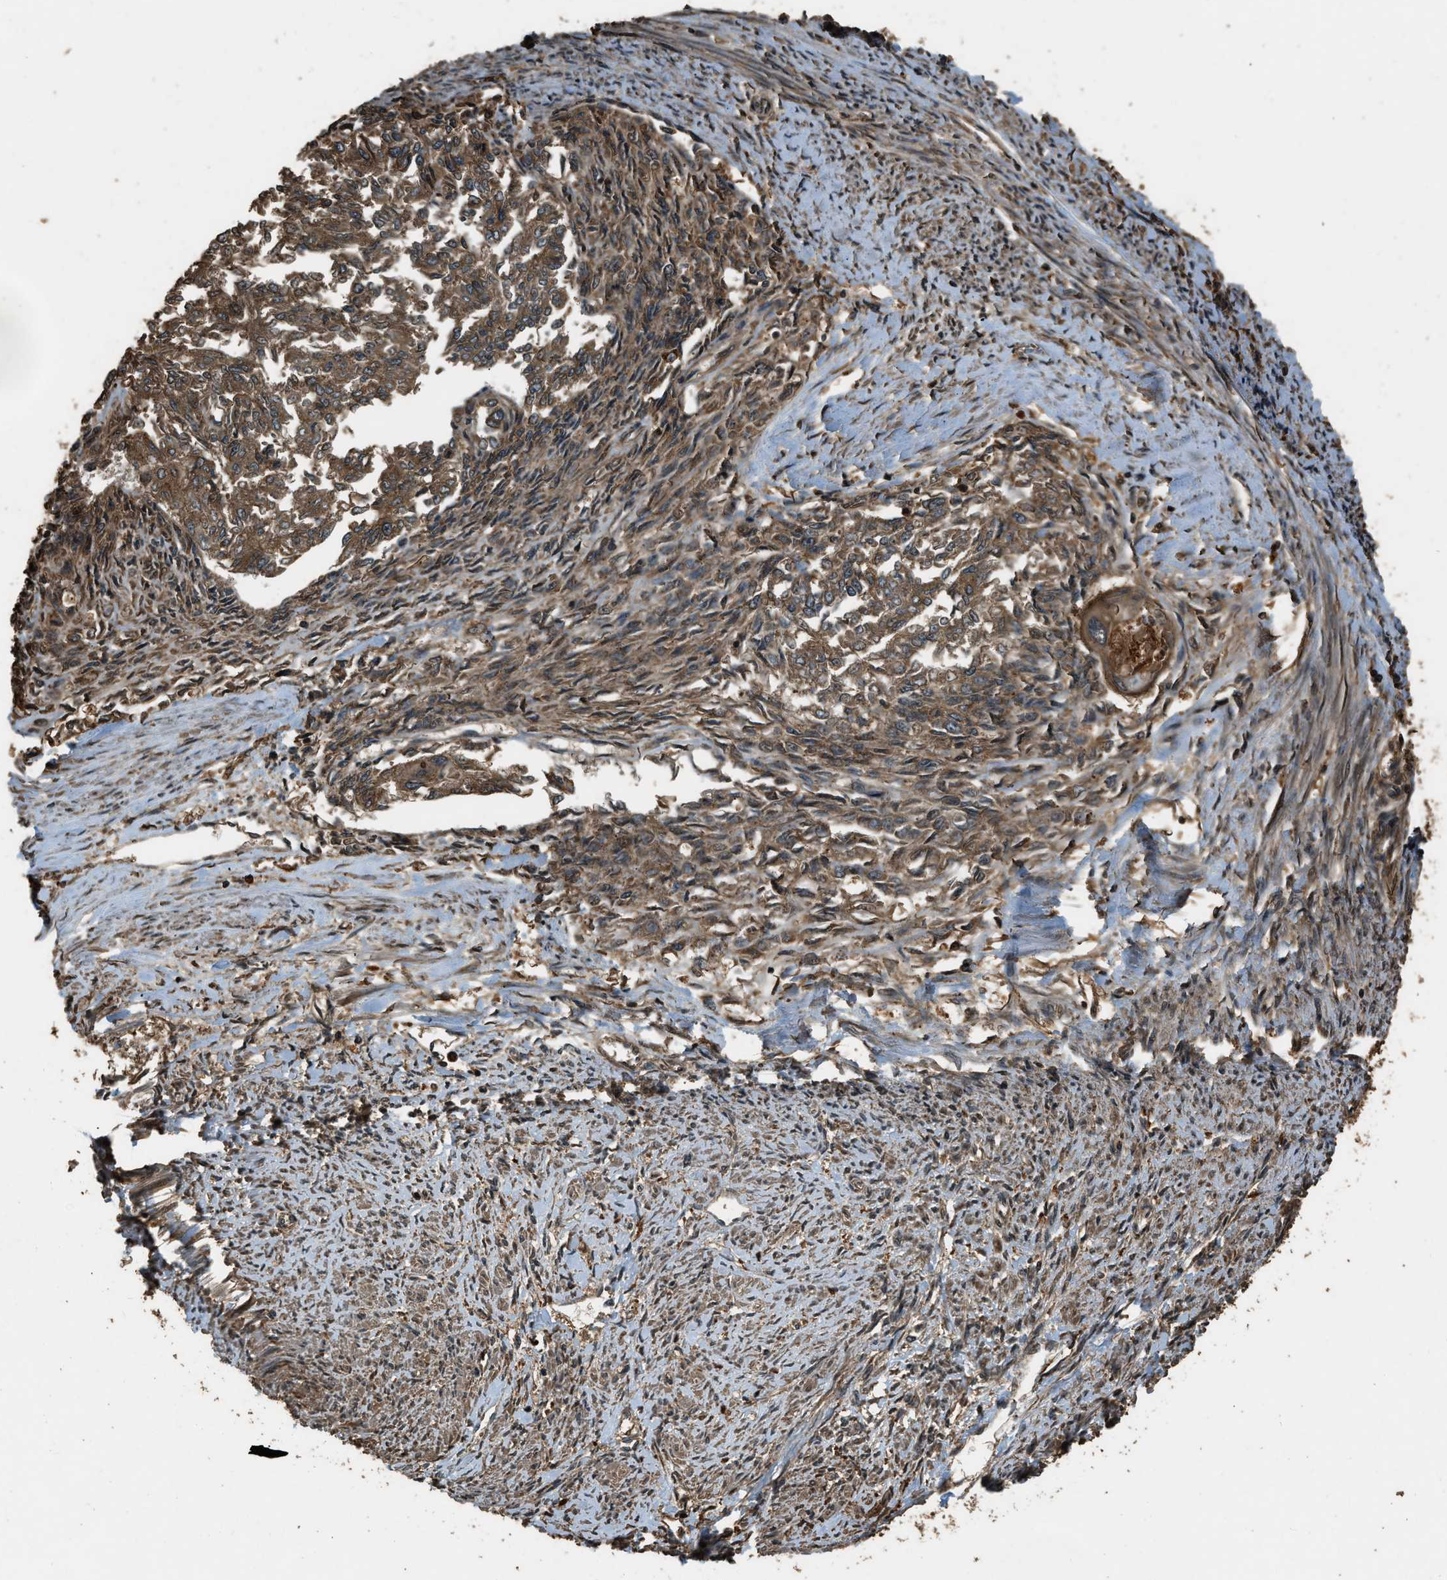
{"staining": {"intensity": "moderate", "quantity": ">75%", "location": "cytoplasmic/membranous"}, "tissue": "endometrial cancer", "cell_type": "Tumor cells", "image_type": "cancer", "snomed": [{"axis": "morphology", "description": "Adenocarcinoma, NOS"}, {"axis": "topography", "description": "Endometrium"}], "caption": "High-power microscopy captured an immunohistochemistry (IHC) histopathology image of endometrial cancer (adenocarcinoma), revealing moderate cytoplasmic/membranous positivity in approximately >75% of tumor cells.", "gene": "RAP2A", "patient": {"sex": "female", "age": 32}}